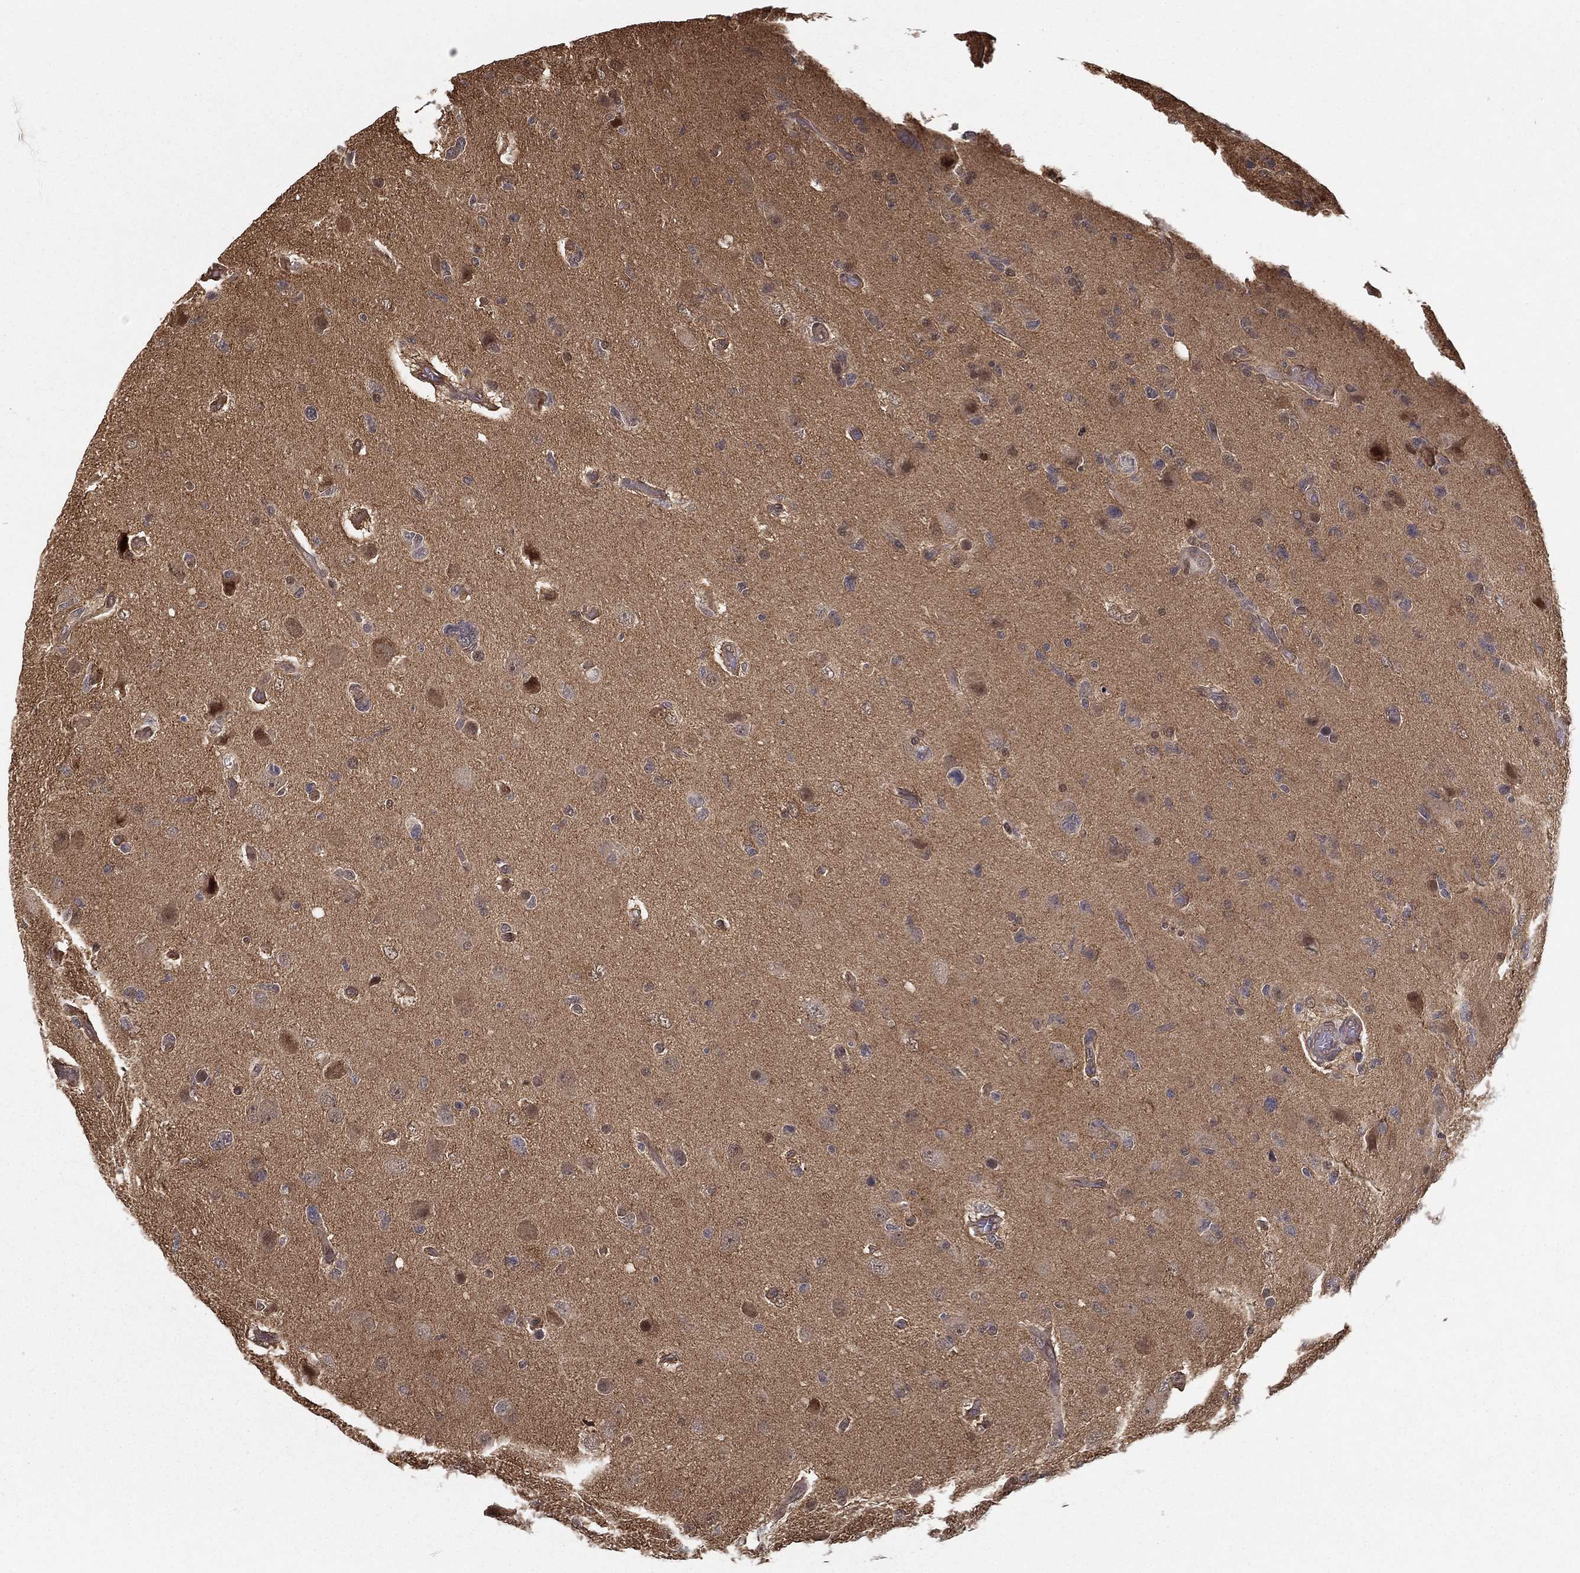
{"staining": {"intensity": "negative", "quantity": "none", "location": "none"}, "tissue": "glioma", "cell_type": "Tumor cells", "image_type": "cancer", "snomed": [{"axis": "morphology", "description": "Glioma, malignant, High grade"}, {"axis": "topography", "description": "Cerebral cortex"}], "caption": "Tumor cells are negative for protein expression in human glioma.", "gene": "SLC6A6", "patient": {"sex": "male", "age": 70}}